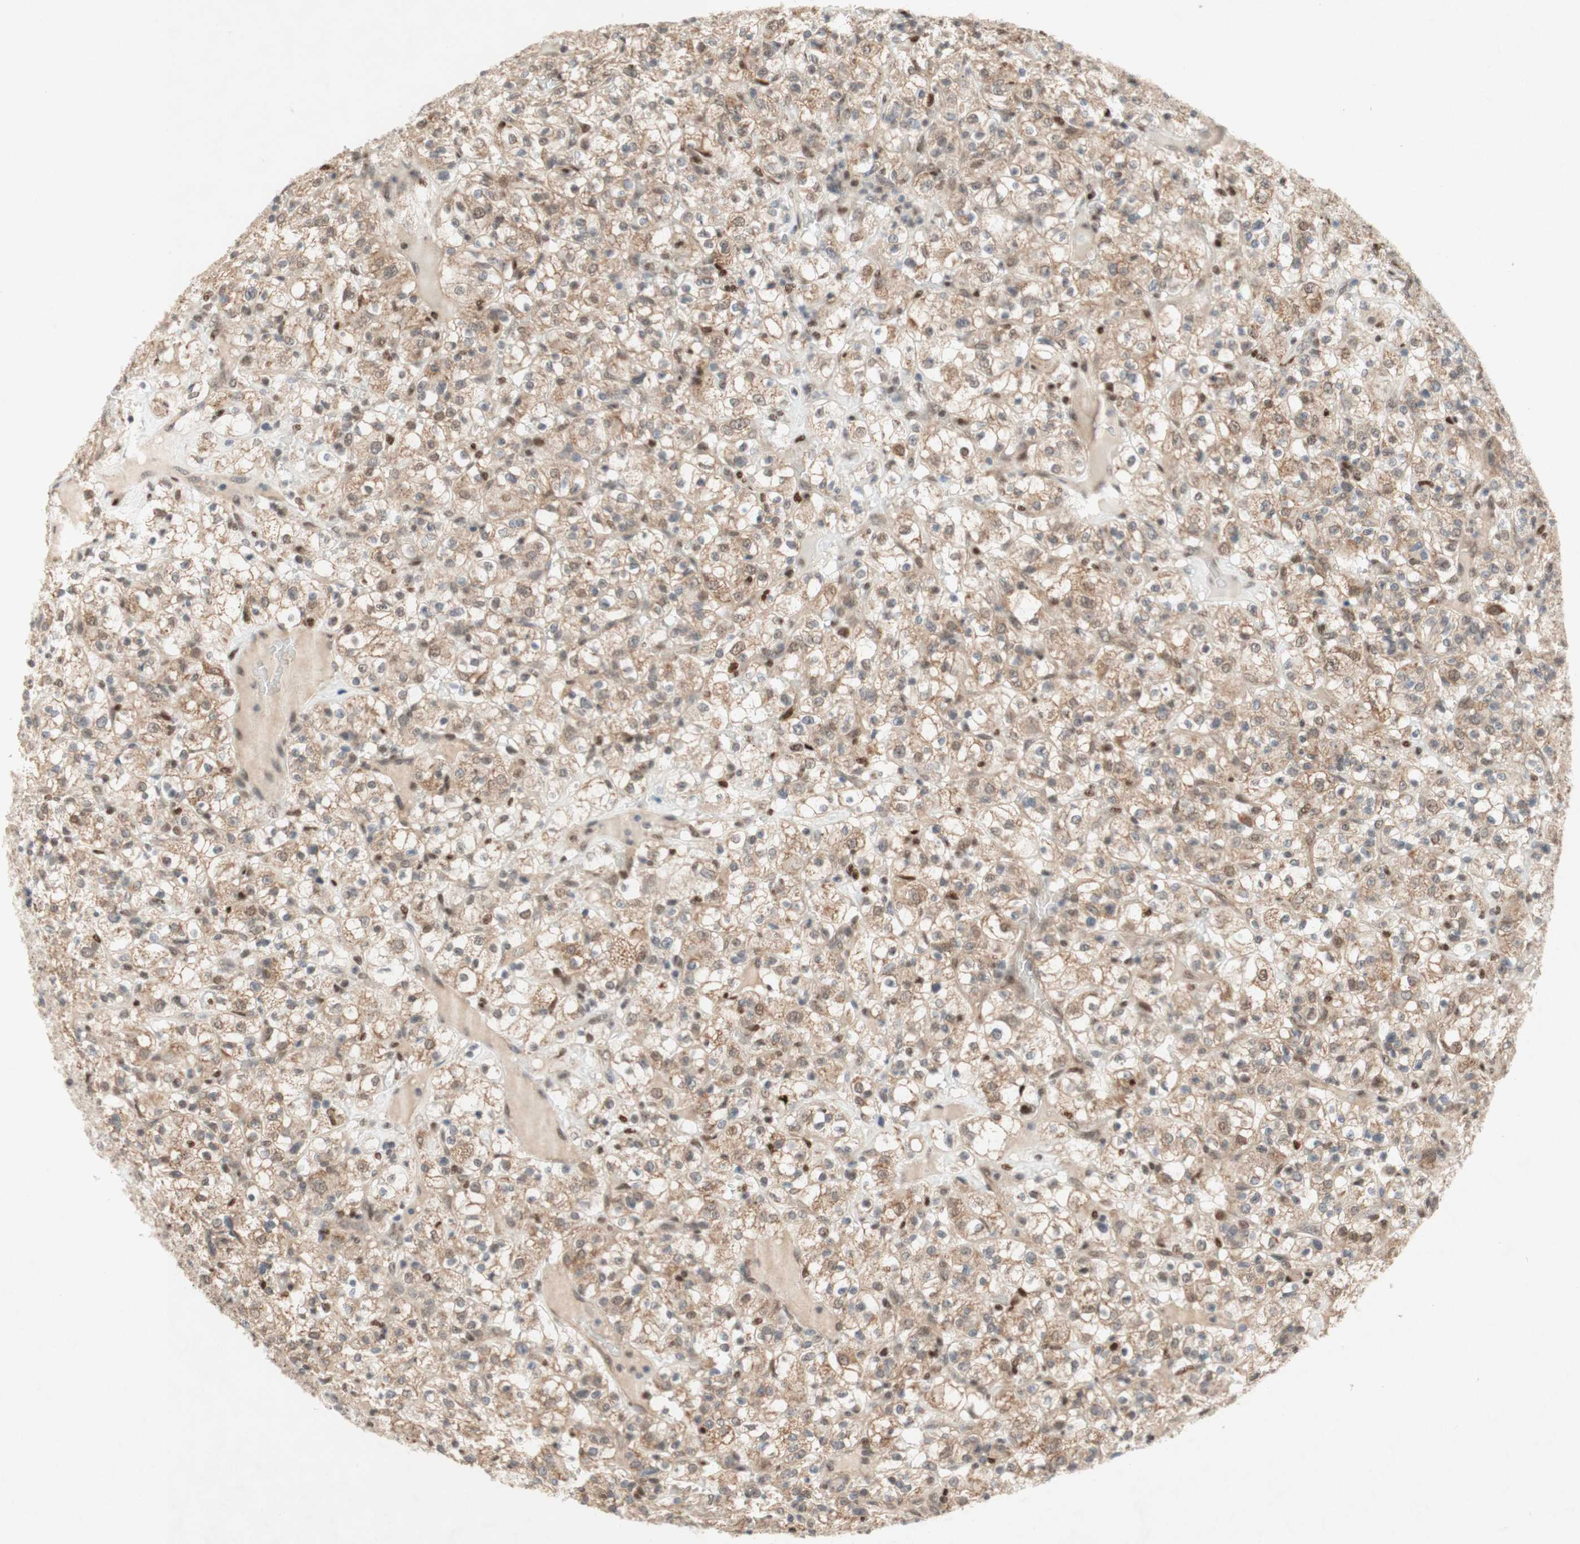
{"staining": {"intensity": "moderate", "quantity": ">75%", "location": "cytoplasmic/membranous"}, "tissue": "renal cancer", "cell_type": "Tumor cells", "image_type": "cancer", "snomed": [{"axis": "morphology", "description": "Normal tissue, NOS"}, {"axis": "morphology", "description": "Adenocarcinoma, NOS"}, {"axis": "topography", "description": "Kidney"}], "caption": "Renal adenocarcinoma stained for a protein (brown) demonstrates moderate cytoplasmic/membranous positive staining in about >75% of tumor cells.", "gene": "DNMT3A", "patient": {"sex": "female", "age": 72}}